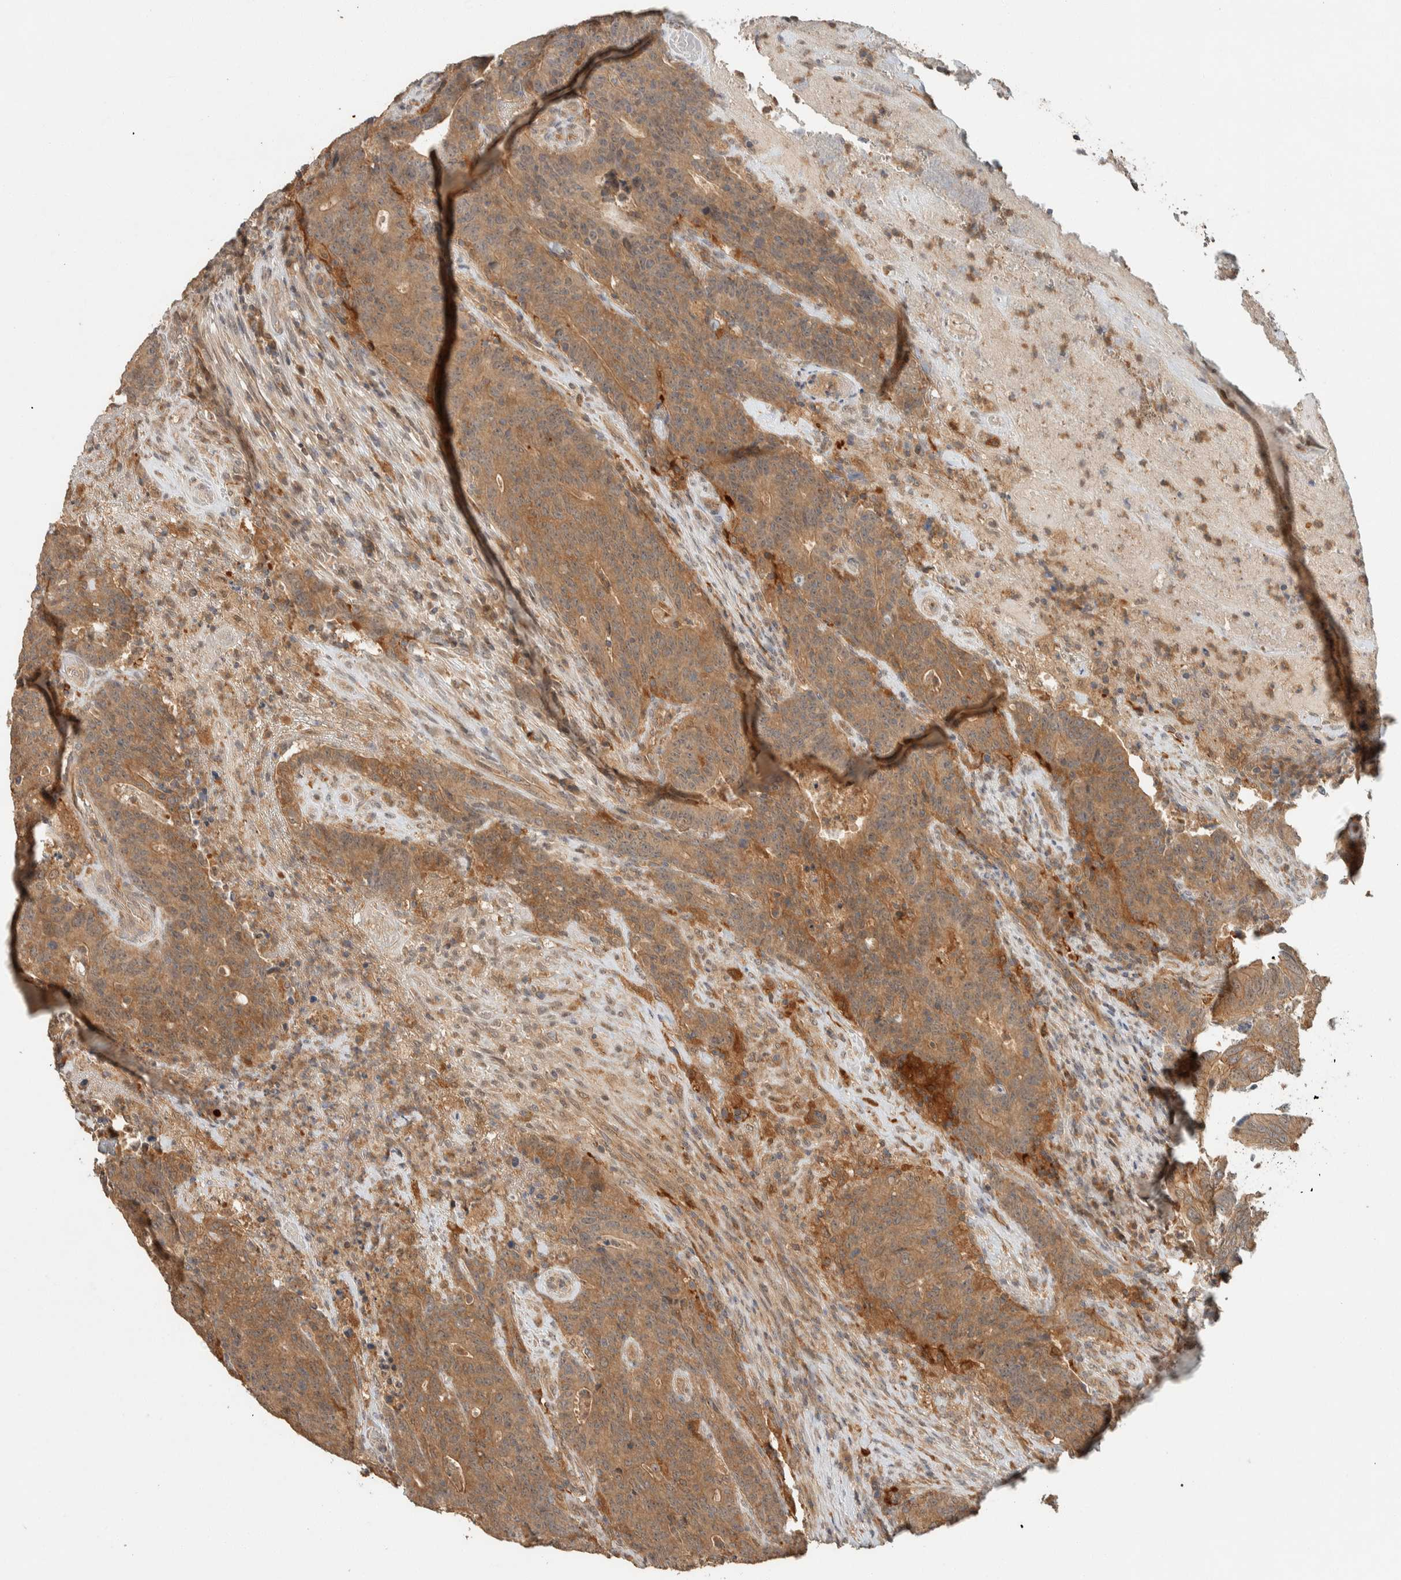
{"staining": {"intensity": "moderate", "quantity": ">75%", "location": "cytoplasmic/membranous,nuclear"}, "tissue": "colorectal cancer", "cell_type": "Tumor cells", "image_type": "cancer", "snomed": [{"axis": "morphology", "description": "Normal tissue, NOS"}, {"axis": "morphology", "description": "Adenocarcinoma, NOS"}, {"axis": "topography", "description": "Colon"}], "caption": "Immunohistochemical staining of colorectal cancer (adenocarcinoma) displays medium levels of moderate cytoplasmic/membranous and nuclear staining in approximately >75% of tumor cells.", "gene": "ZNF567", "patient": {"sex": "female", "age": 75}}